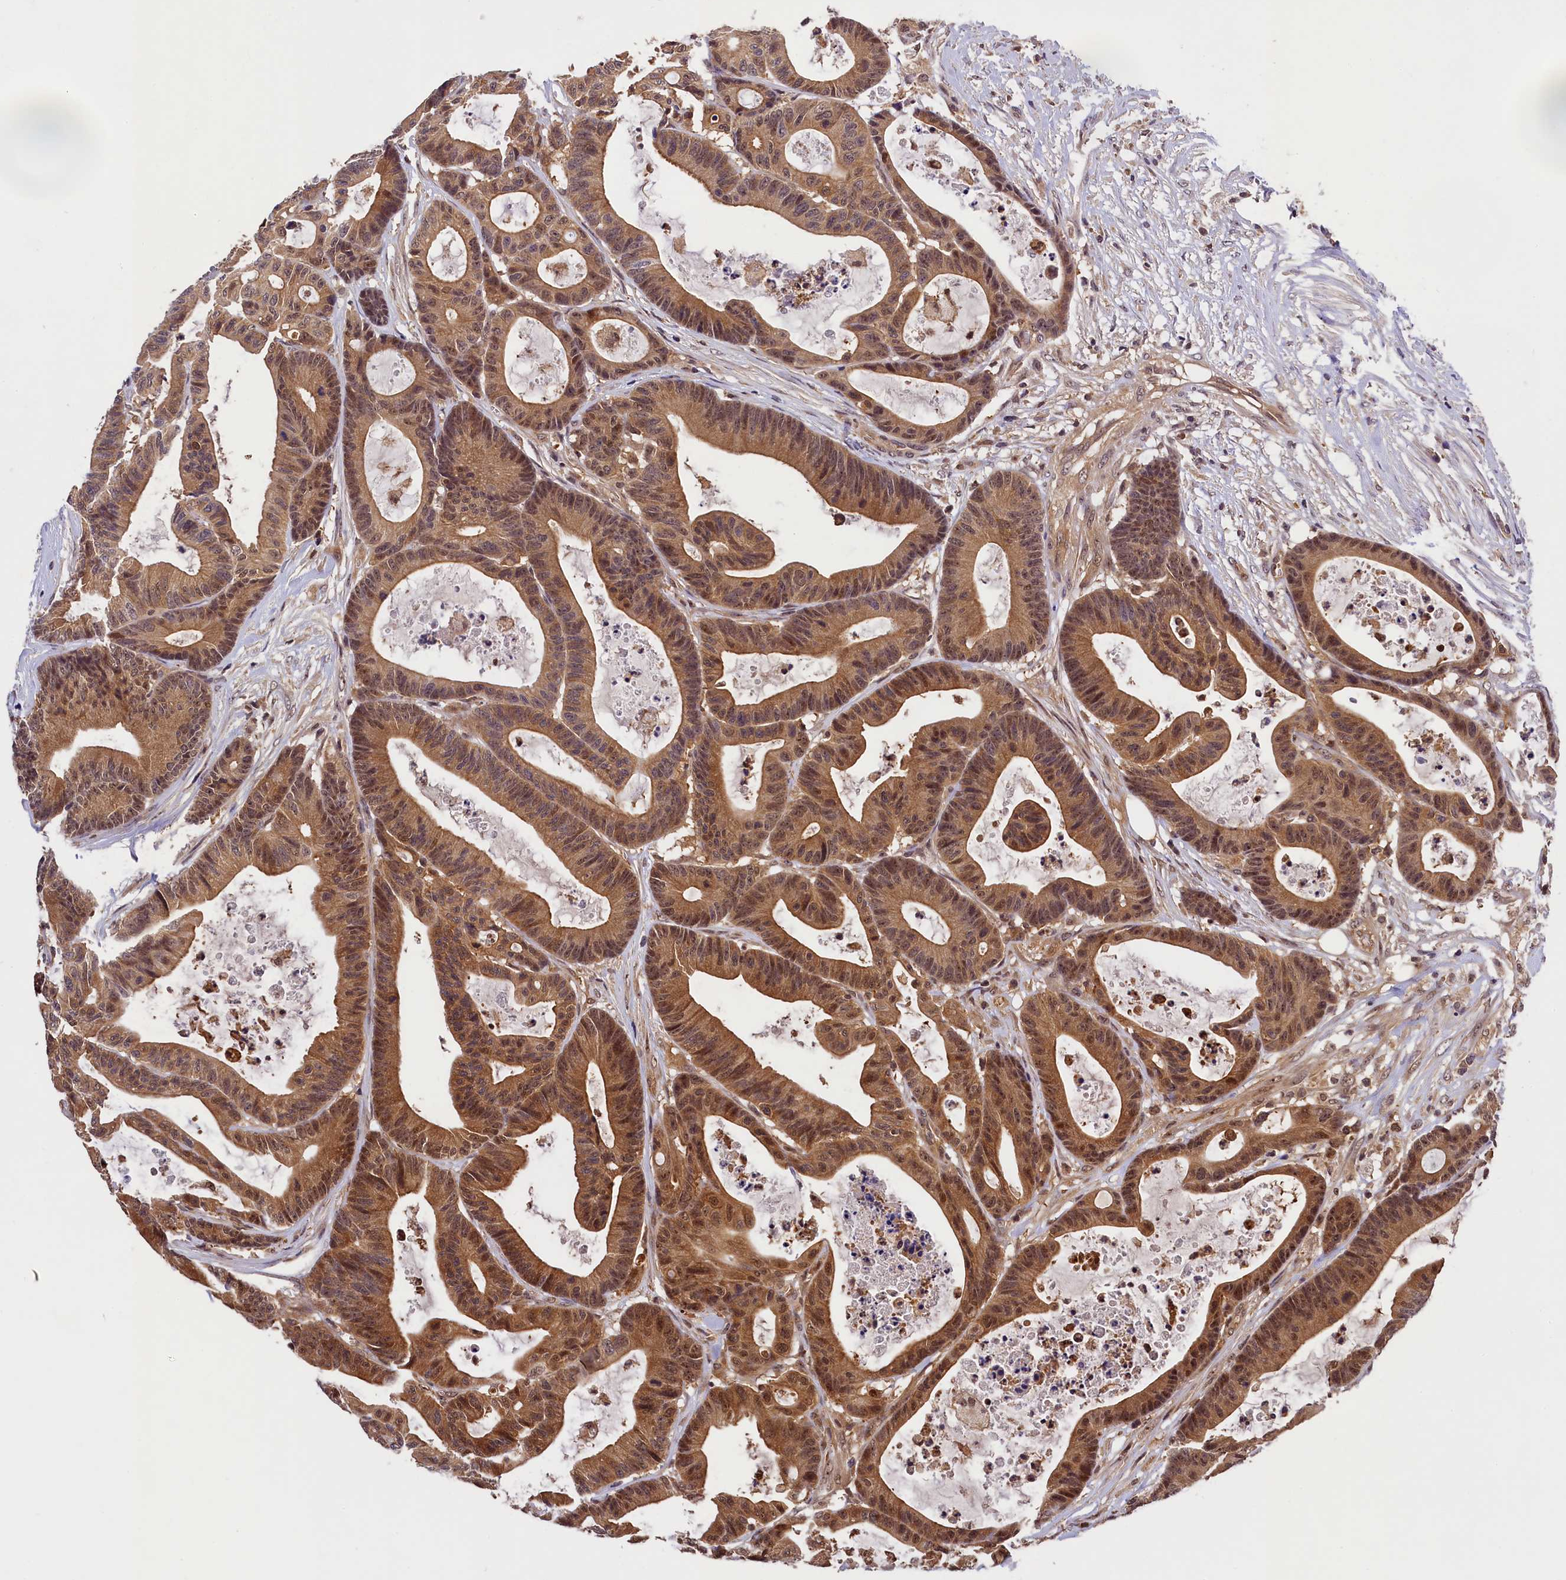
{"staining": {"intensity": "moderate", "quantity": ">75%", "location": "cytoplasmic/membranous,nuclear"}, "tissue": "colorectal cancer", "cell_type": "Tumor cells", "image_type": "cancer", "snomed": [{"axis": "morphology", "description": "Adenocarcinoma, NOS"}, {"axis": "topography", "description": "Colon"}], "caption": "Moderate cytoplasmic/membranous and nuclear expression for a protein is identified in about >75% of tumor cells of colorectal cancer using IHC.", "gene": "EIF6", "patient": {"sex": "female", "age": 84}}